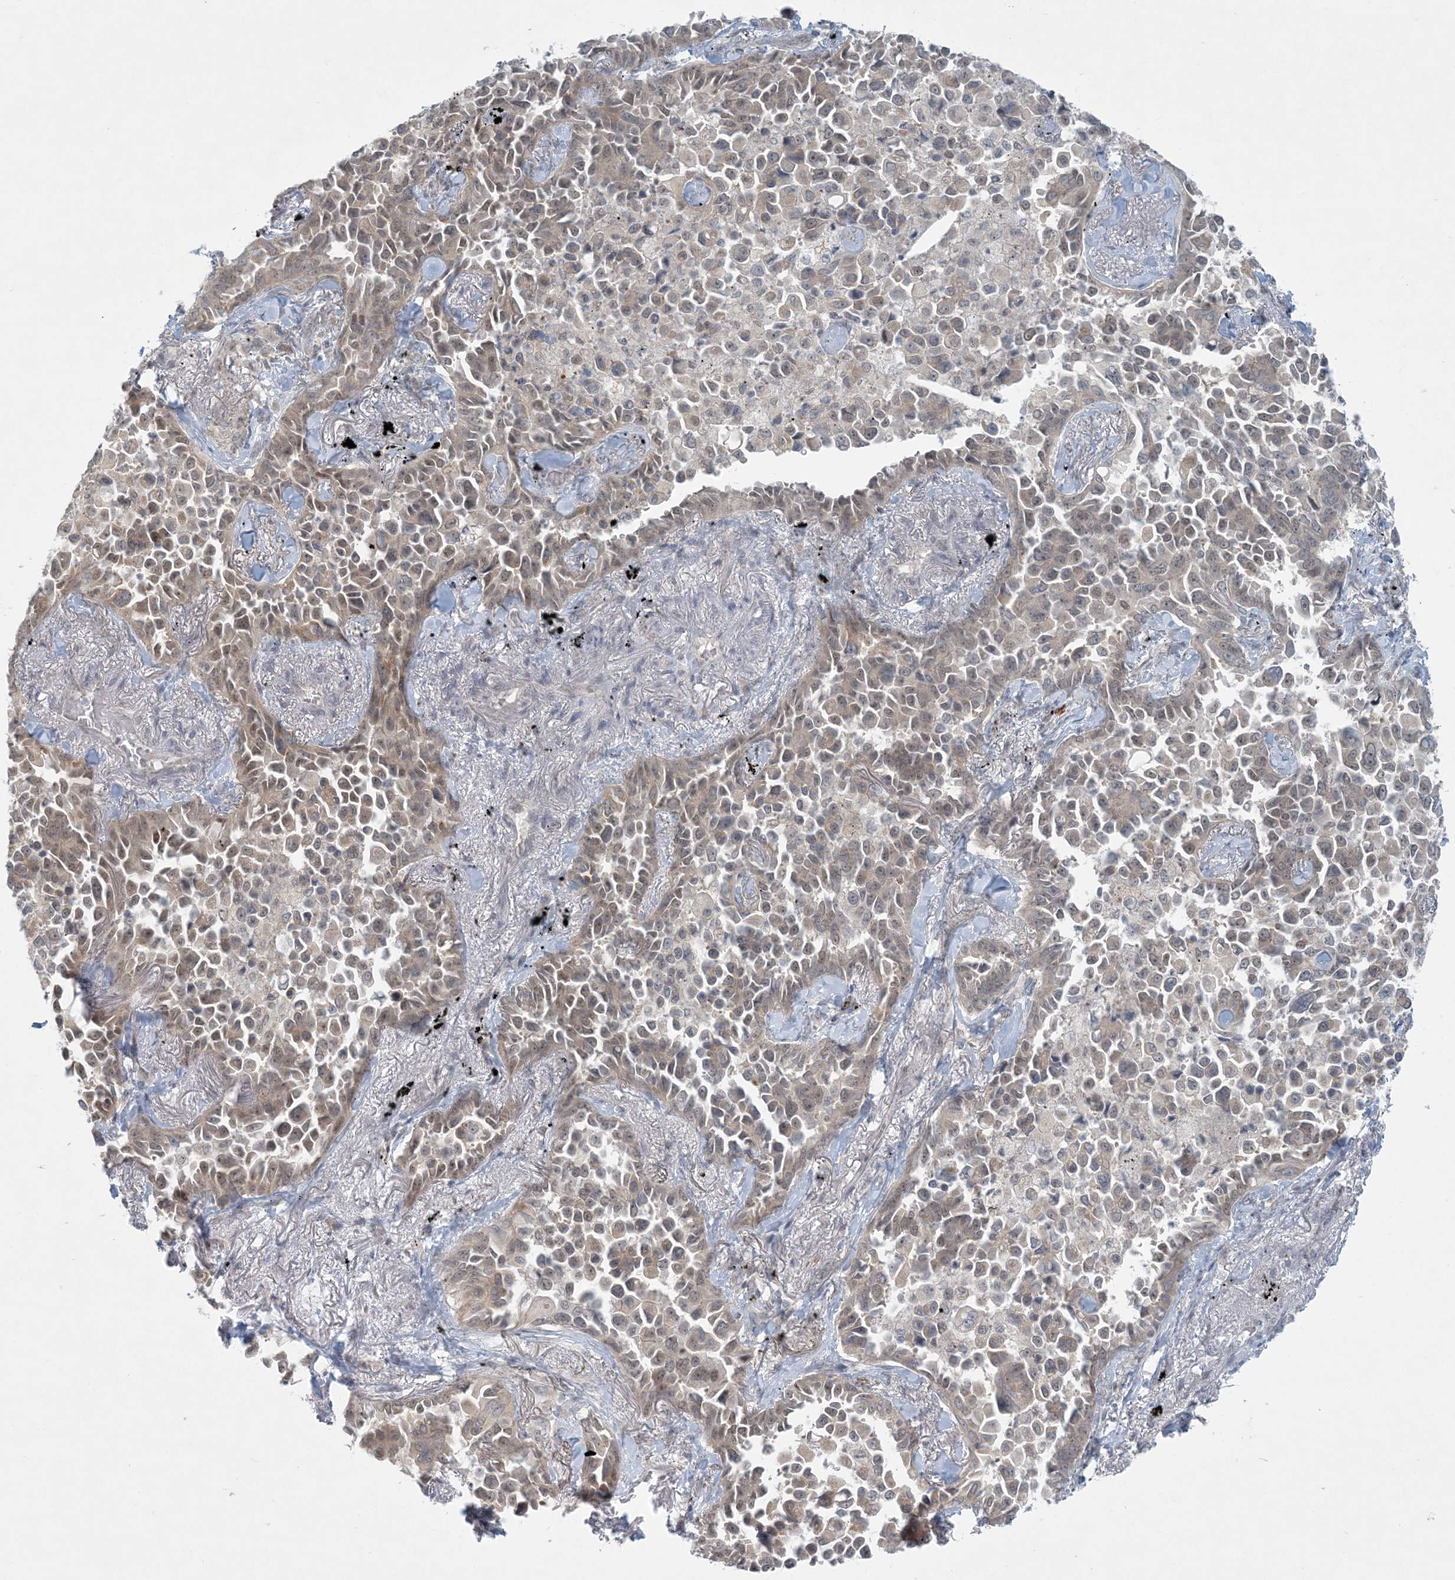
{"staining": {"intensity": "weak", "quantity": ">75%", "location": "cytoplasmic/membranous,nuclear"}, "tissue": "lung cancer", "cell_type": "Tumor cells", "image_type": "cancer", "snomed": [{"axis": "morphology", "description": "Adenocarcinoma, NOS"}, {"axis": "topography", "description": "Lung"}], "caption": "Weak cytoplasmic/membranous and nuclear protein positivity is appreciated in approximately >75% of tumor cells in lung adenocarcinoma. (IHC, brightfield microscopy, high magnification).", "gene": "OBI1", "patient": {"sex": "female", "age": 67}}